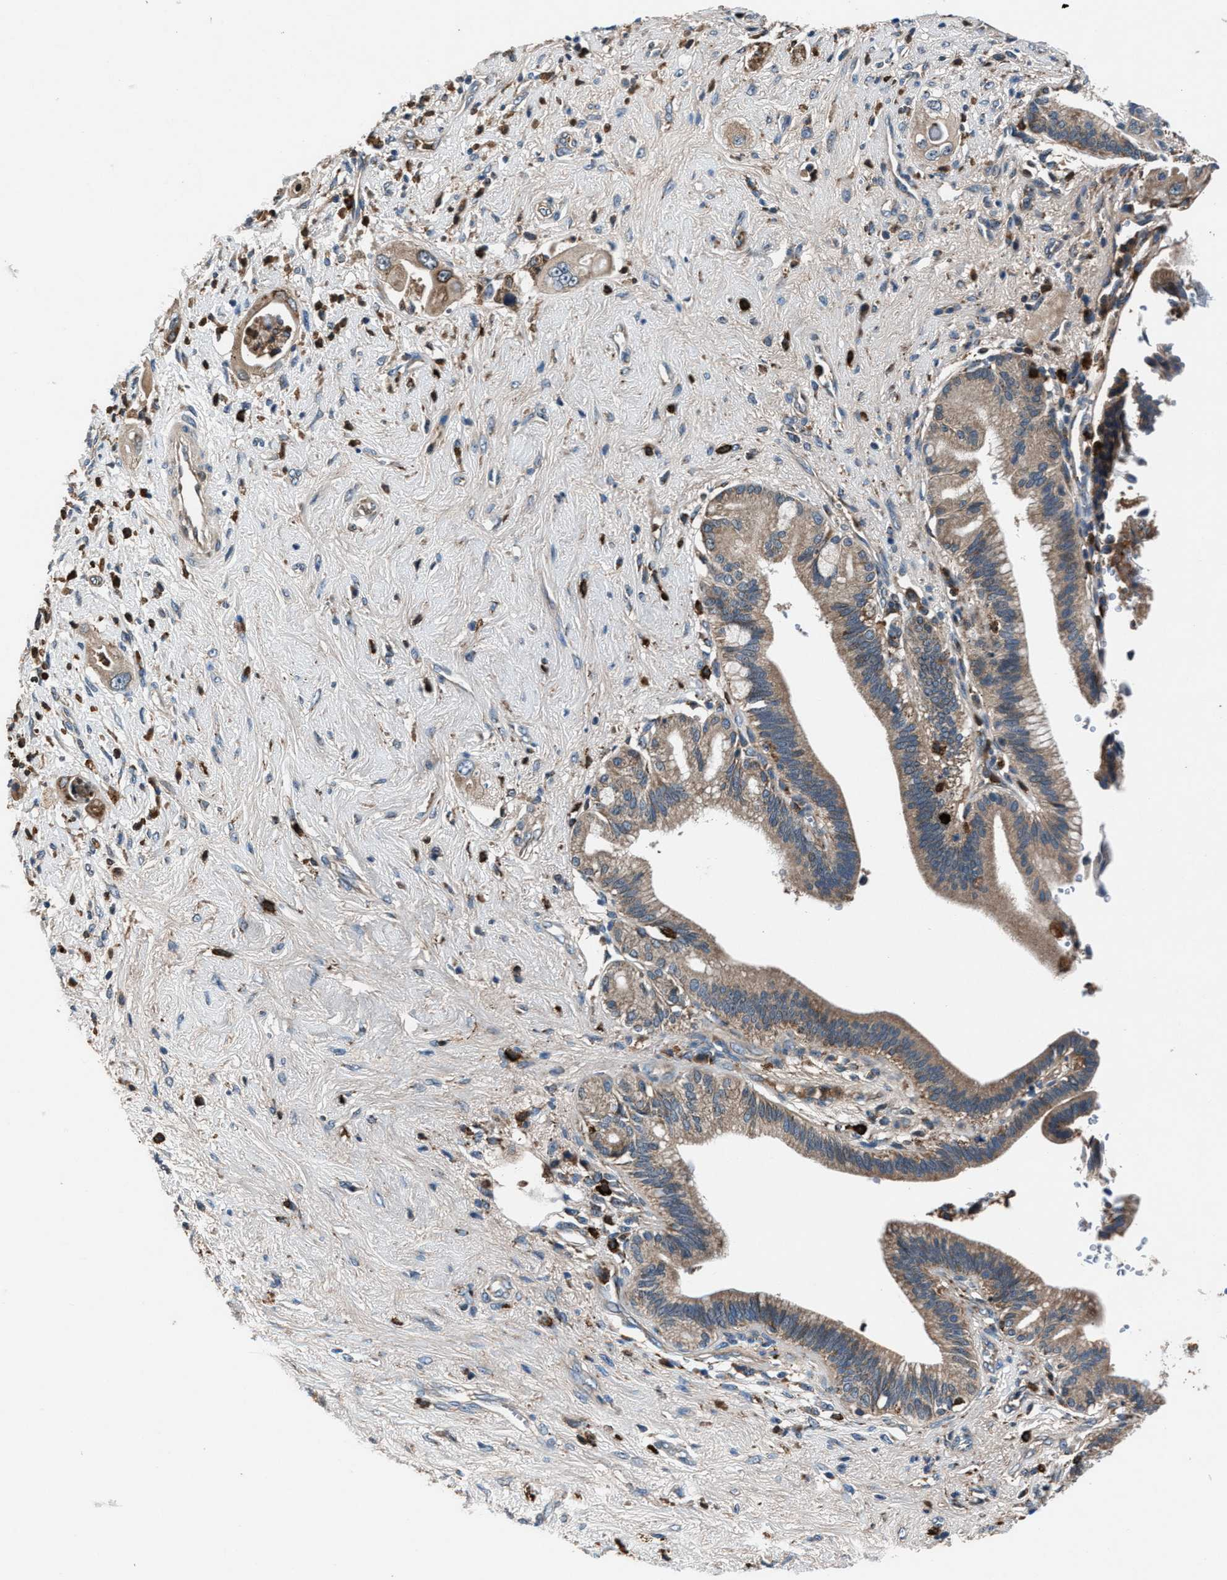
{"staining": {"intensity": "moderate", "quantity": "25%-75%", "location": "cytoplasmic/membranous"}, "tissue": "pancreatic cancer", "cell_type": "Tumor cells", "image_type": "cancer", "snomed": [{"axis": "morphology", "description": "Adenocarcinoma, NOS"}, {"axis": "topography", "description": "Pancreas"}], "caption": "Brown immunohistochemical staining in human pancreatic cancer demonstrates moderate cytoplasmic/membranous positivity in about 25%-75% of tumor cells.", "gene": "FAM221A", "patient": {"sex": "male", "age": 59}}